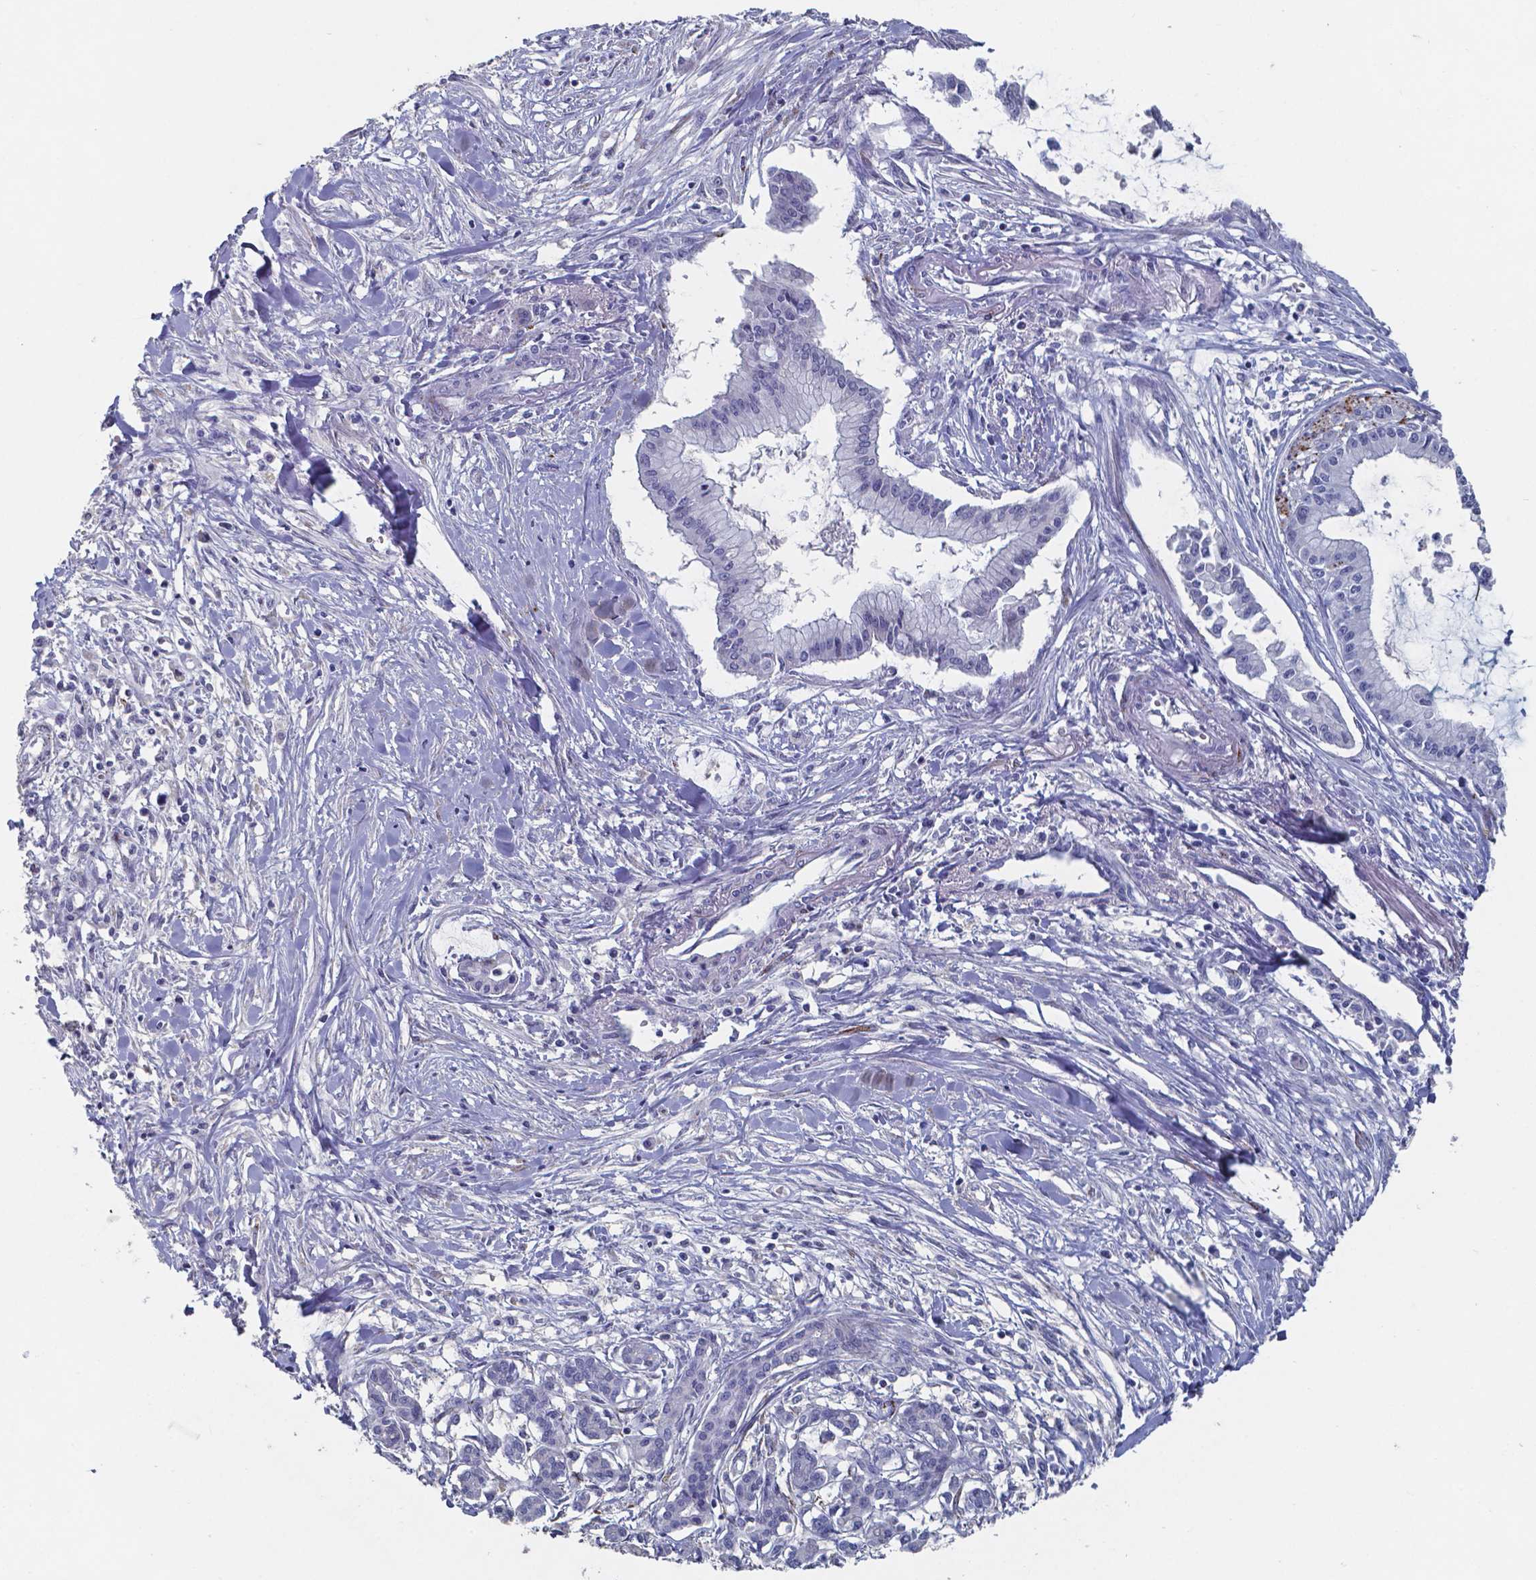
{"staining": {"intensity": "negative", "quantity": "none", "location": "none"}, "tissue": "pancreatic cancer", "cell_type": "Tumor cells", "image_type": "cancer", "snomed": [{"axis": "morphology", "description": "Adenocarcinoma, NOS"}, {"axis": "topography", "description": "Pancreas"}], "caption": "DAB (3,3'-diaminobenzidine) immunohistochemical staining of human pancreatic cancer demonstrates no significant staining in tumor cells. (DAB immunohistochemistry visualized using brightfield microscopy, high magnification).", "gene": "PLA2R1", "patient": {"sex": "male", "age": 48}}